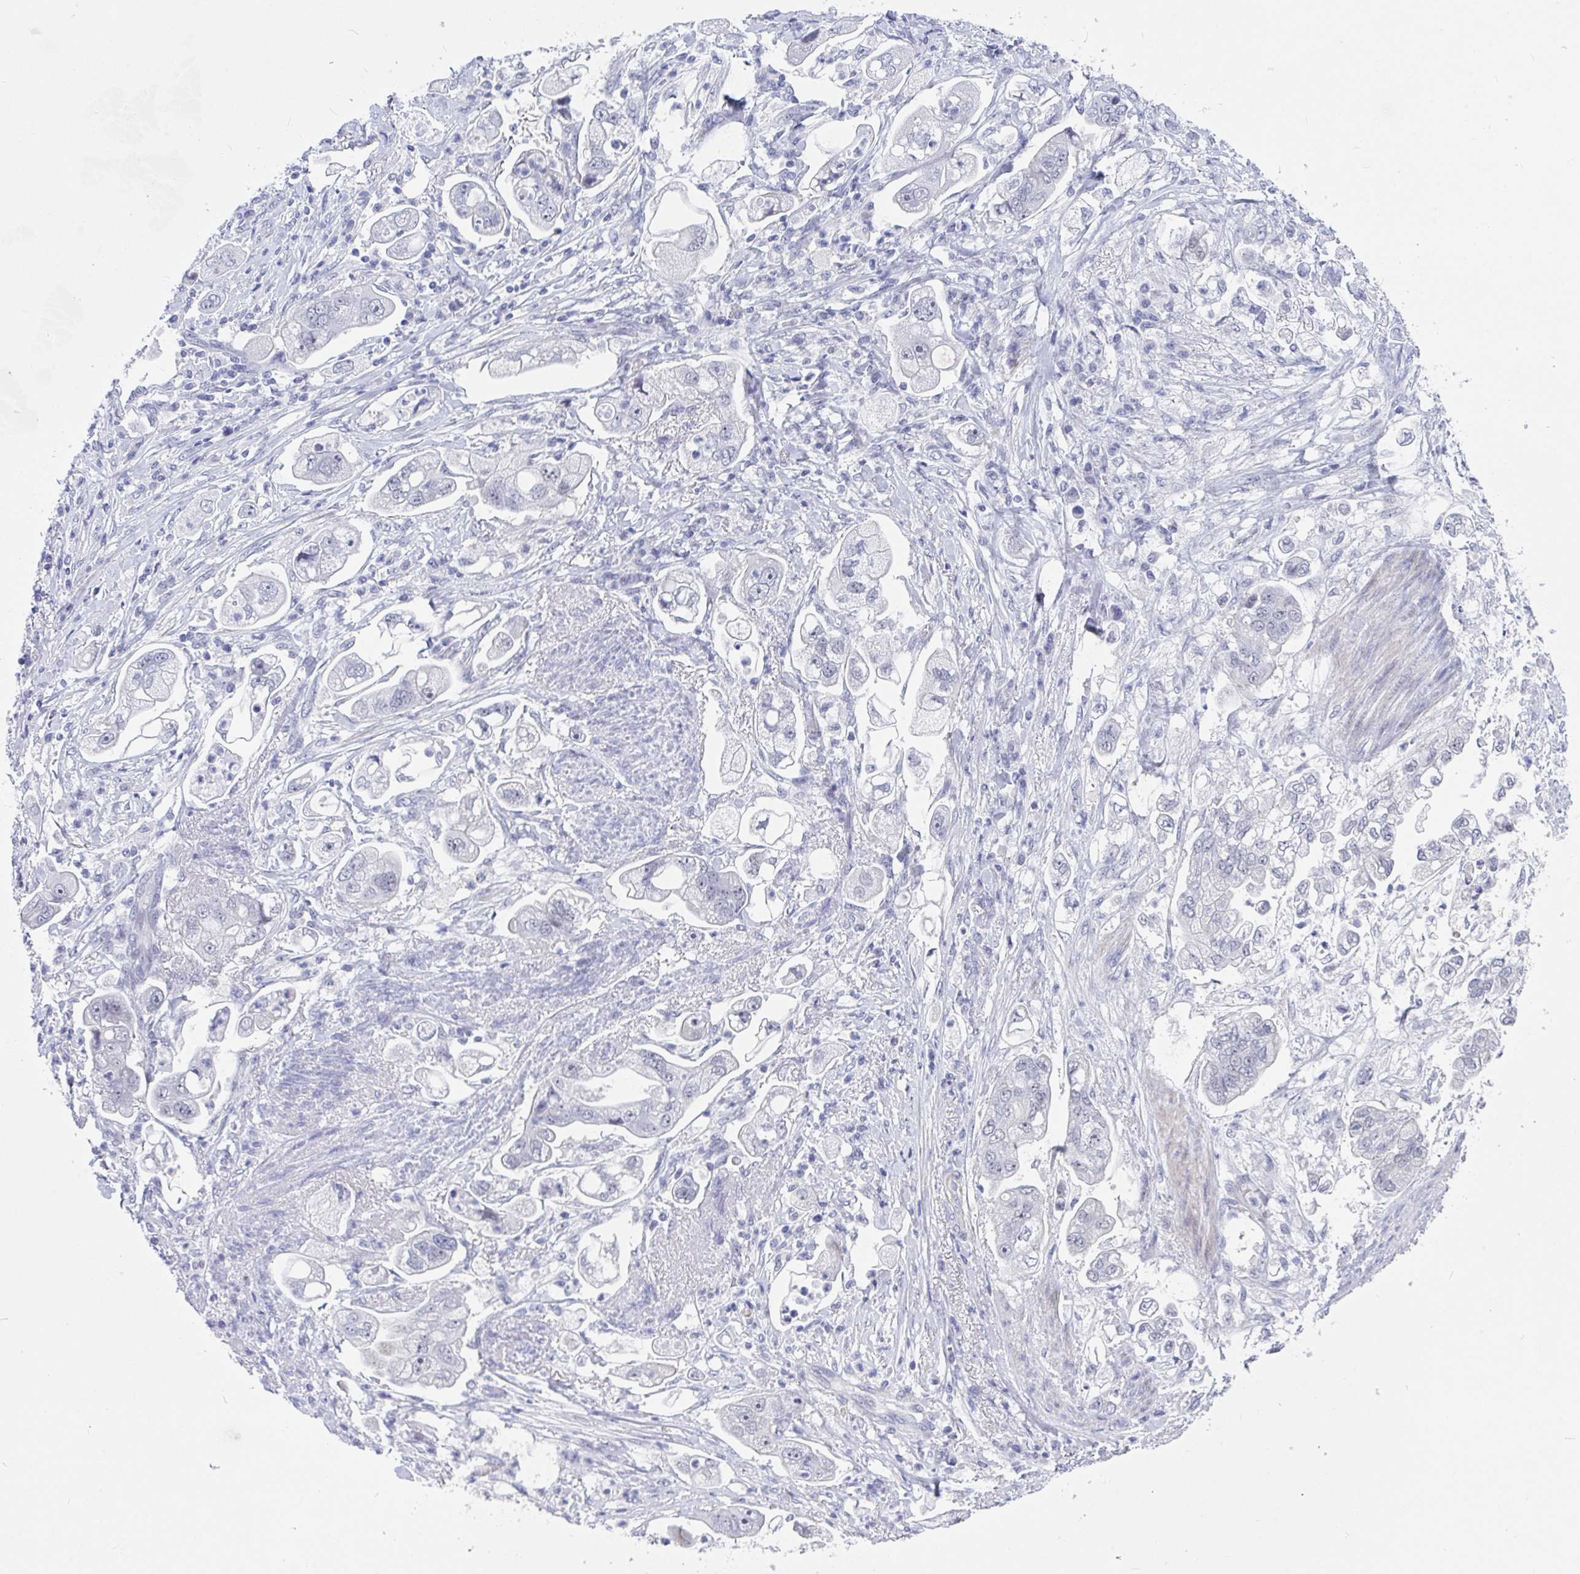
{"staining": {"intensity": "negative", "quantity": "none", "location": "none"}, "tissue": "stomach cancer", "cell_type": "Tumor cells", "image_type": "cancer", "snomed": [{"axis": "morphology", "description": "Adenocarcinoma, NOS"}, {"axis": "topography", "description": "Stomach"}], "caption": "A high-resolution histopathology image shows immunohistochemistry (IHC) staining of adenocarcinoma (stomach), which shows no significant positivity in tumor cells.", "gene": "DAOA", "patient": {"sex": "male", "age": 62}}